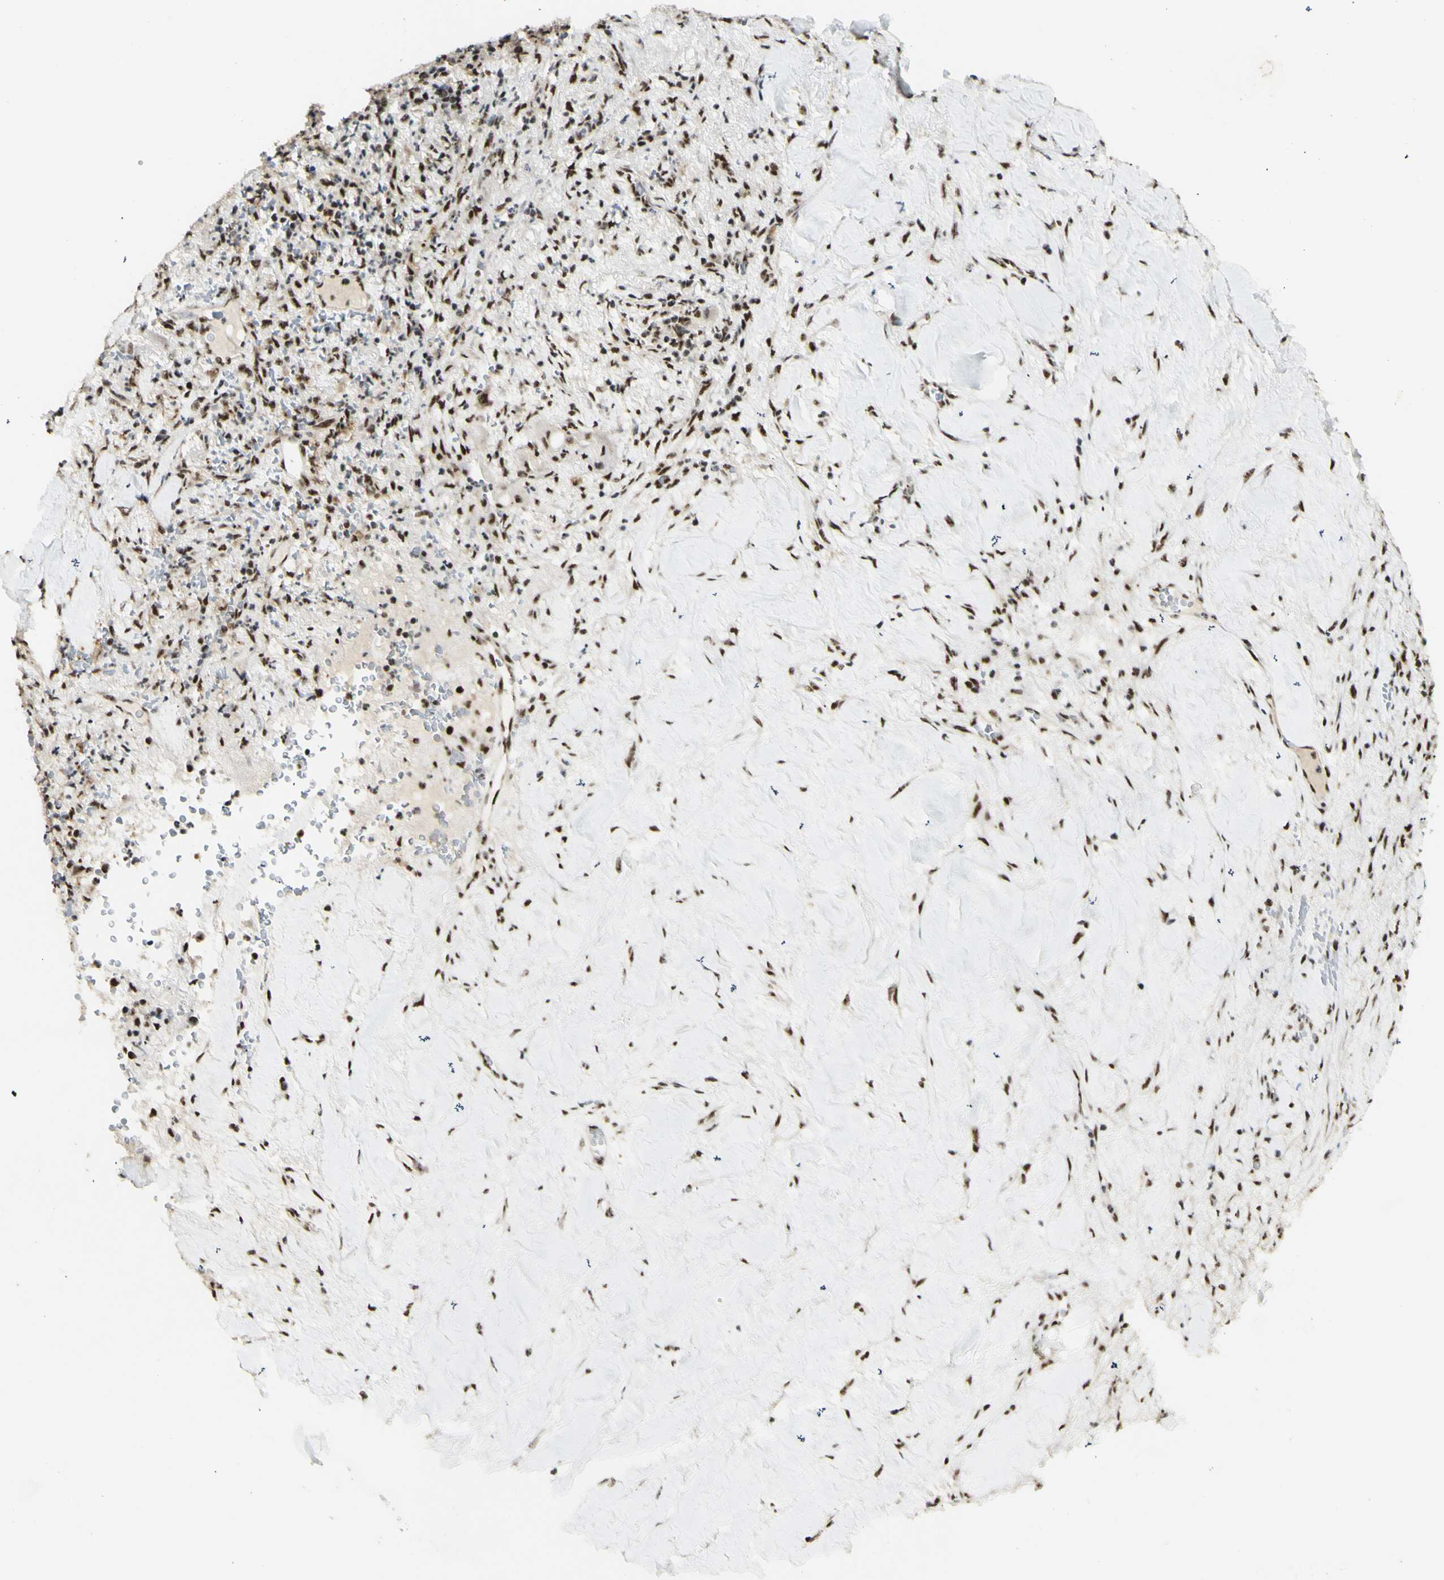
{"staining": {"intensity": "moderate", "quantity": ">75%", "location": "nuclear"}, "tissue": "liver cancer", "cell_type": "Tumor cells", "image_type": "cancer", "snomed": [{"axis": "morphology", "description": "Cholangiocarcinoma"}, {"axis": "topography", "description": "Liver"}], "caption": "Immunohistochemistry (IHC) (DAB) staining of cholangiocarcinoma (liver) exhibits moderate nuclear protein expression in about >75% of tumor cells. The staining was performed using DAB (3,3'-diaminobenzidine), with brown indicating positive protein expression. Nuclei are stained blue with hematoxylin.", "gene": "DHX9", "patient": {"sex": "female", "age": 67}}